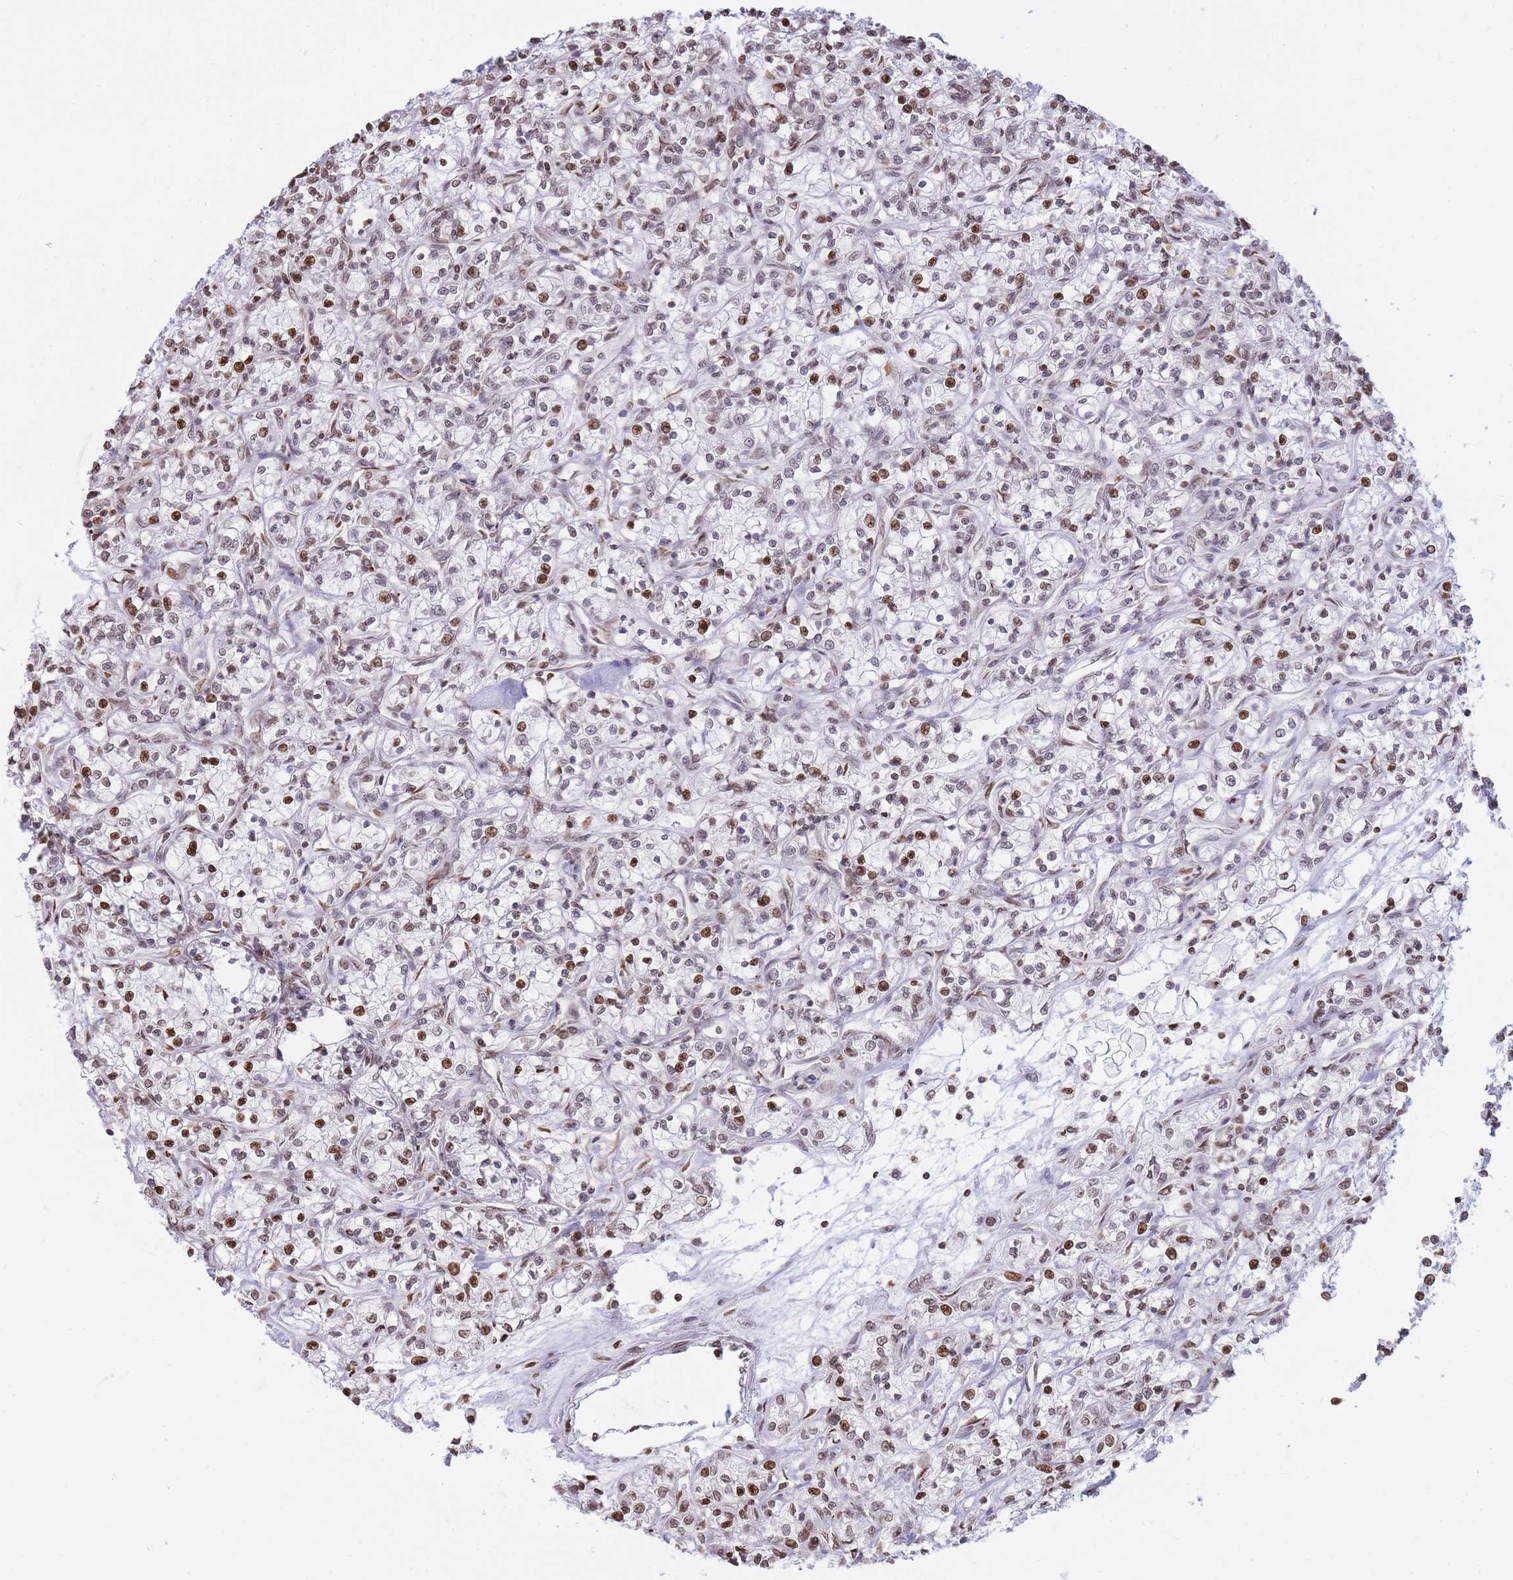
{"staining": {"intensity": "weak", "quantity": "25%-75%", "location": "nuclear"}, "tissue": "renal cancer", "cell_type": "Tumor cells", "image_type": "cancer", "snomed": [{"axis": "morphology", "description": "Adenocarcinoma, NOS"}, {"axis": "topography", "description": "Kidney"}], "caption": "The micrograph displays immunohistochemical staining of adenocarcinoma (renal). There is weak nuclear staining is seen in about 25%-75% of tumor cells. (DAB = brown stain, brightfield microscopy at high magnification).", "gene": "SHISAL1", "patient": {"sex": "female", "age": 59}}